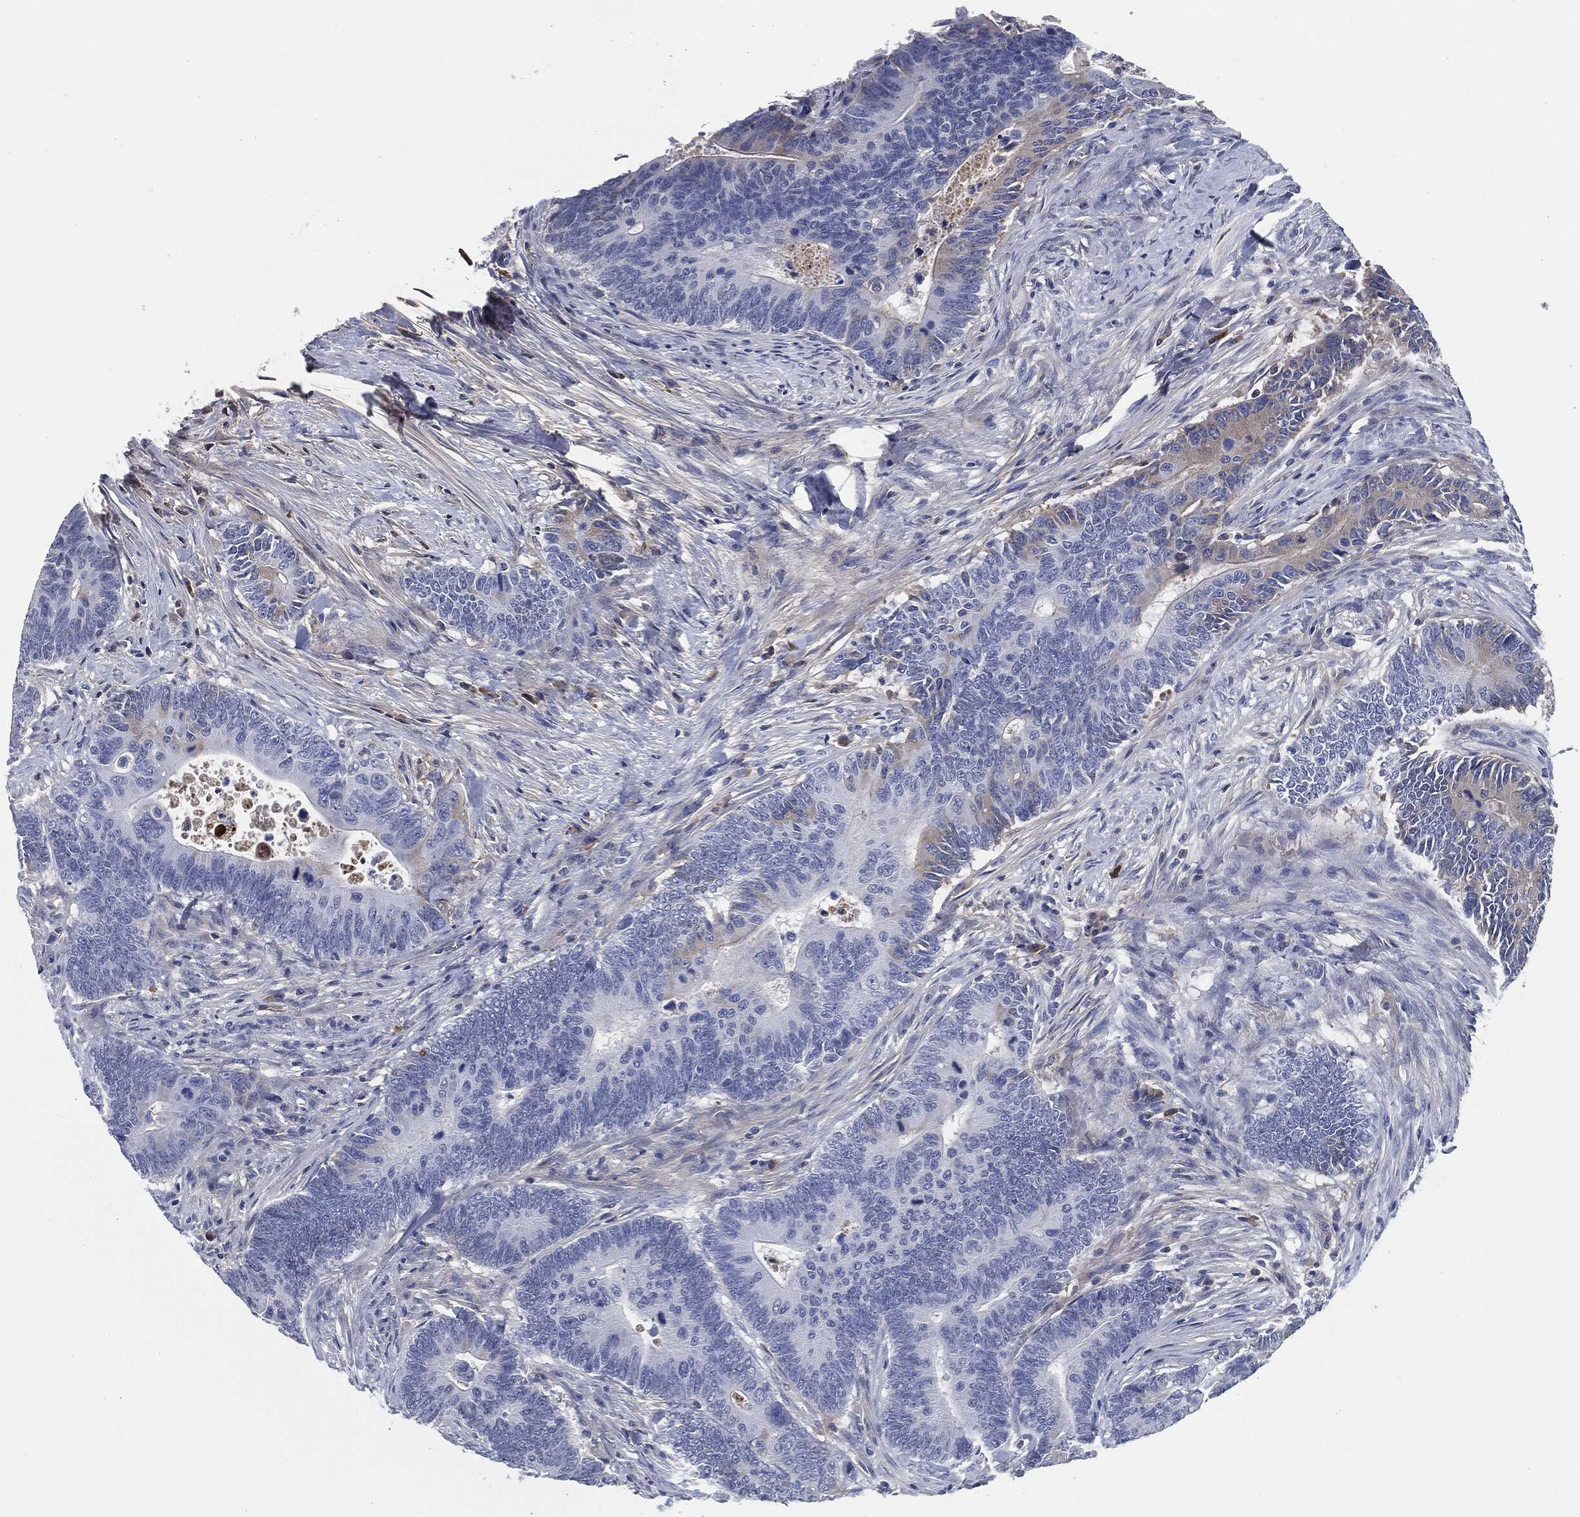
{"staining": {"intensity": "negative", "quantity": "none", "location": "none"}, "tissue": "colorectal cancer", "cell_type": "Tumor cells", "image_type": "cancer", "snomed": [{"axis": "morphology", "description": "Adenocarcinoma, NOS"}, {"axis": "topography", "description": "Colon"}], "caption": "Colorectal cancer (adenocarcinoma) was stained to show a protein in brown. There is no significant positivity in tumor cells.", "gene": "SIGLEC7", "patient": {"sex": "male", "age": 75}}